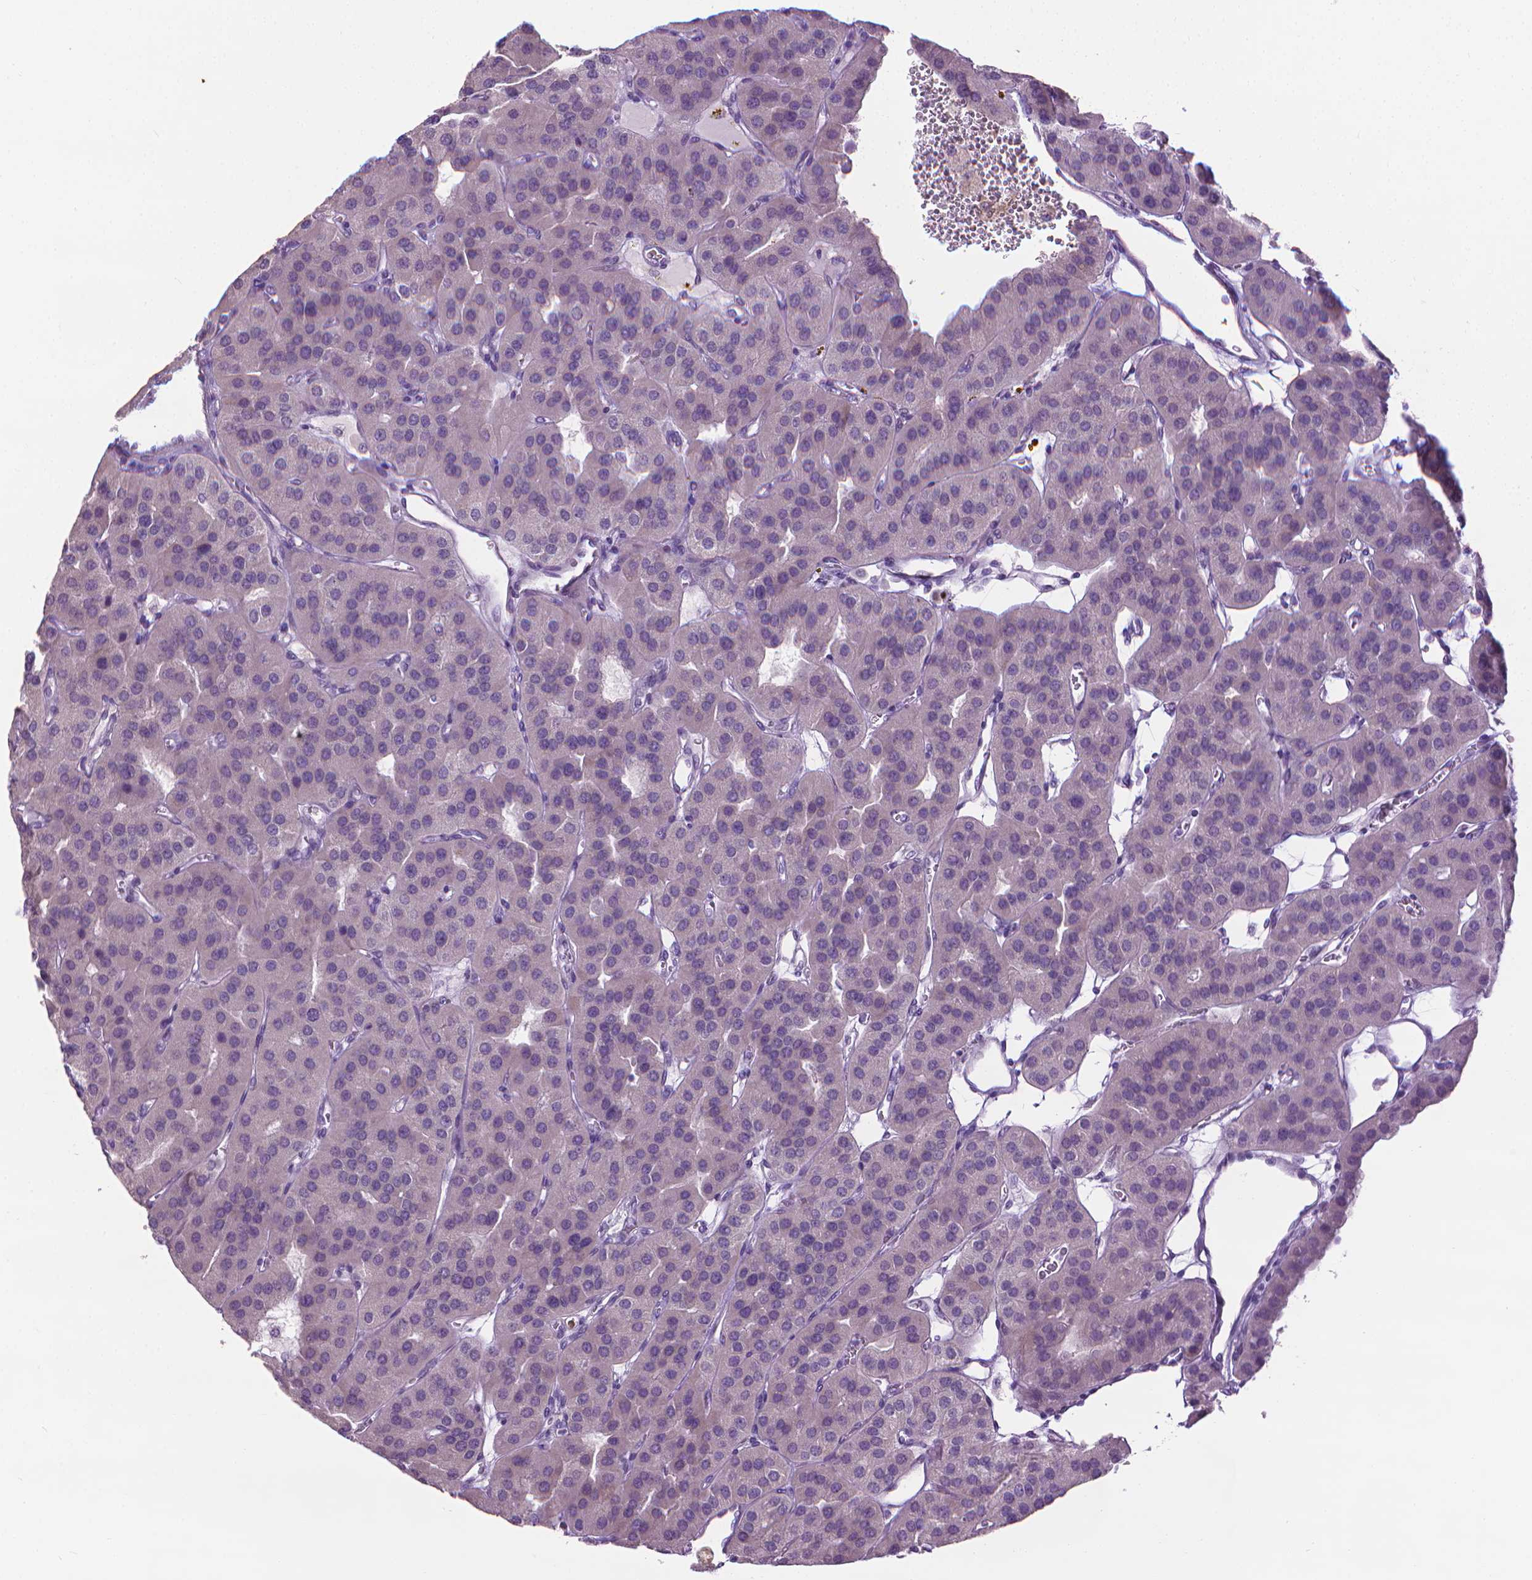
{"staining": {"intensity": "negative", "quantity": "none", "location": "none"}, "tissue": "parathyroid gland", "cell_type": "Glandular cells", "image_type": "normal", "snomed": [{"axis": "morphology", "description": "Normal tissue, NOS"}, {"axis": "morphology", "description": "Adenoma, NOS"}, {"axis": "topography", "description": "Parathyroid gland"}], "caption": "Immunohistochemical staining of normal human parathyroid gland shows no significant expression in glandular cells.", "gene": "DNAI7", "patient": {"sex": "female", "age": 86}}